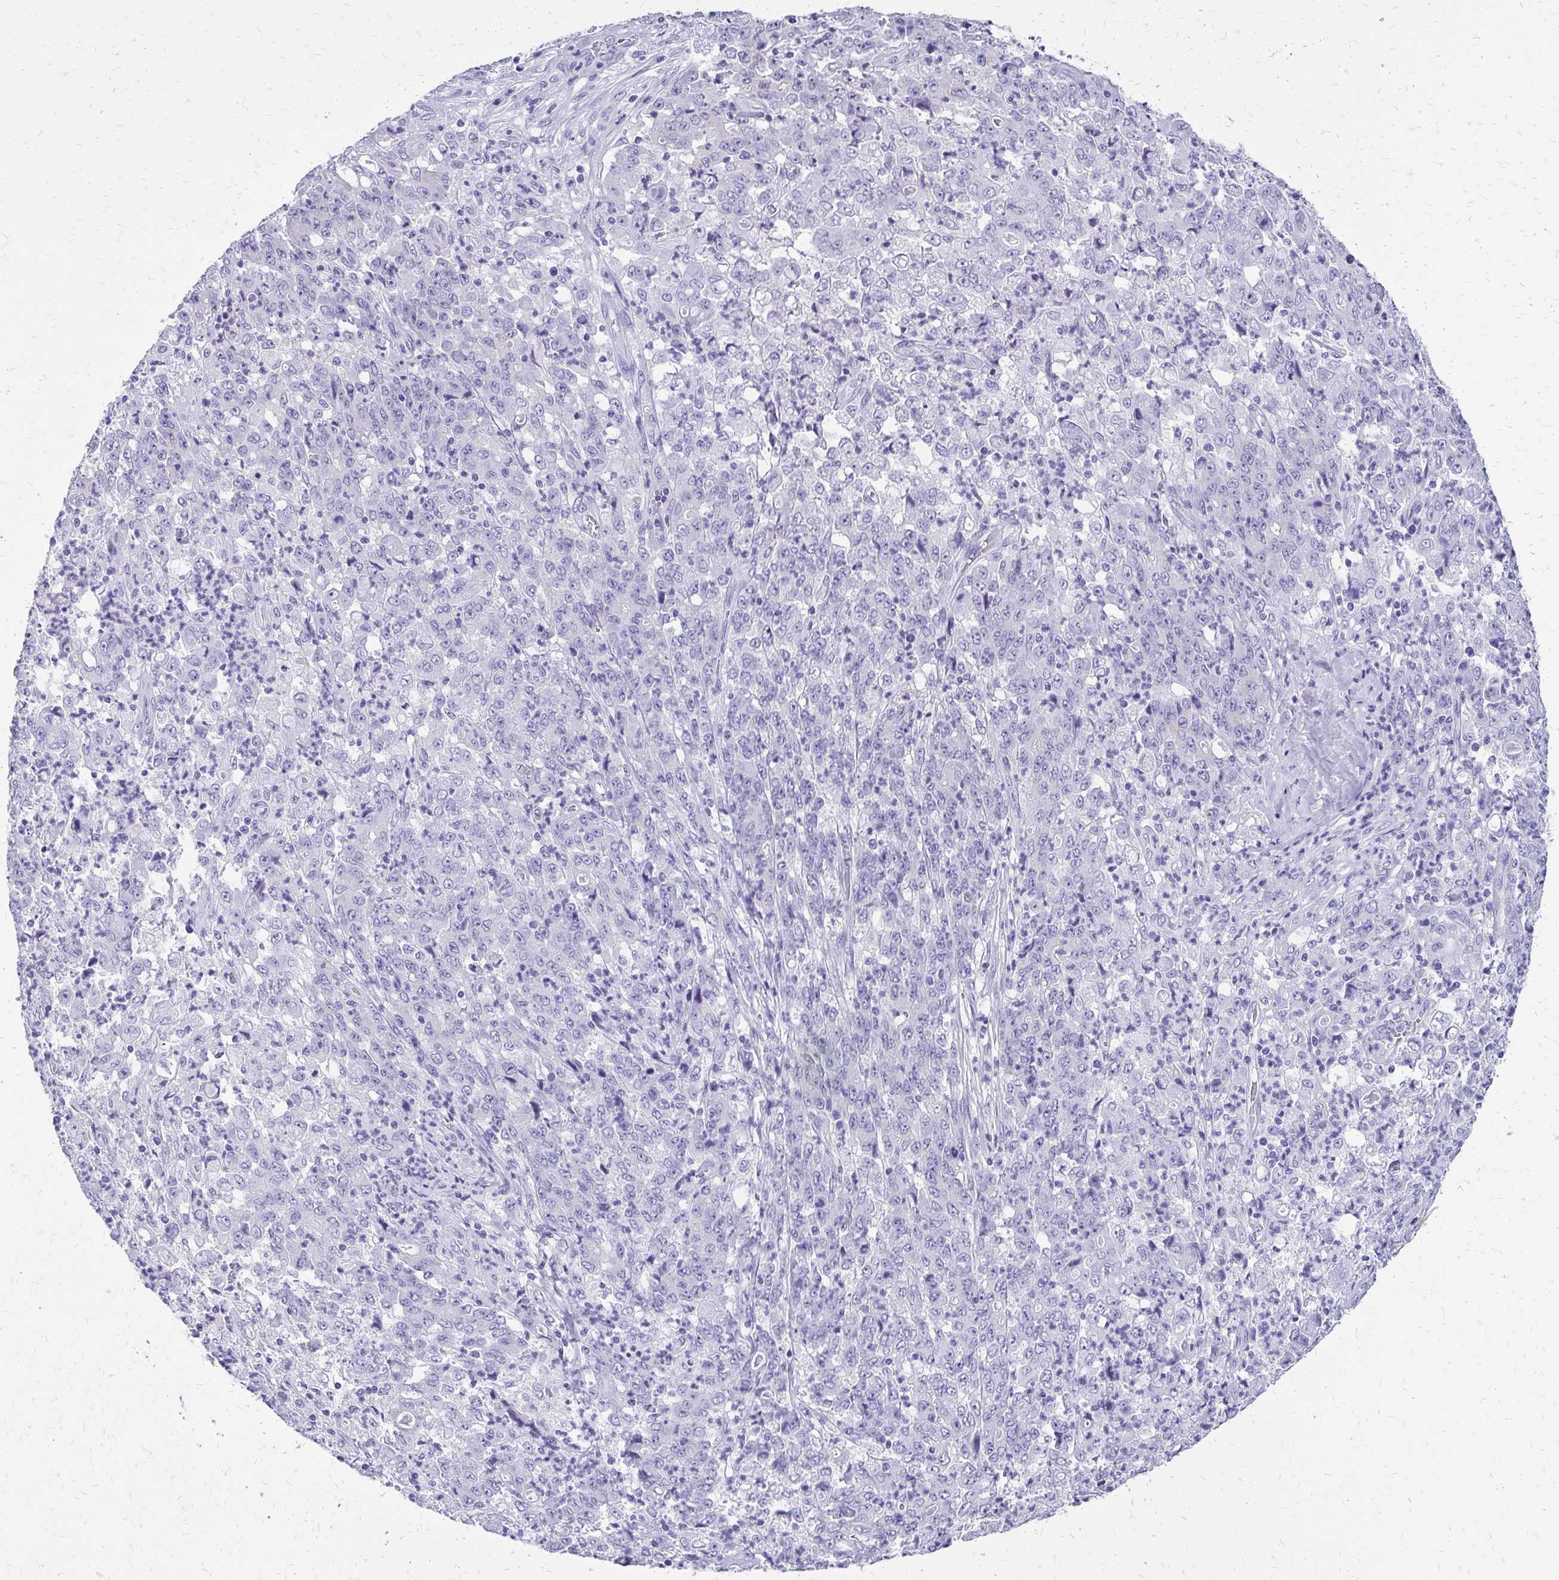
{"staining": {"intensity": "negative", "quantity": "none", "location": "none"}, "tissue": "stomach cancer", "cell_type": "Tumor cells", "image_type": "cancer", "snomed": [{"axis": "morphology", "description": "Adenocarcinoma, NOS"}, {"axis": "topography", "description": "Stomach, lower"}], "caption": "Protein analysis of adenocarcinoma (stomach) demonstrates no significant expression in tumor cells.", "gene": "SLC32A1", "patient": {"sex": "female", "age": 71}}